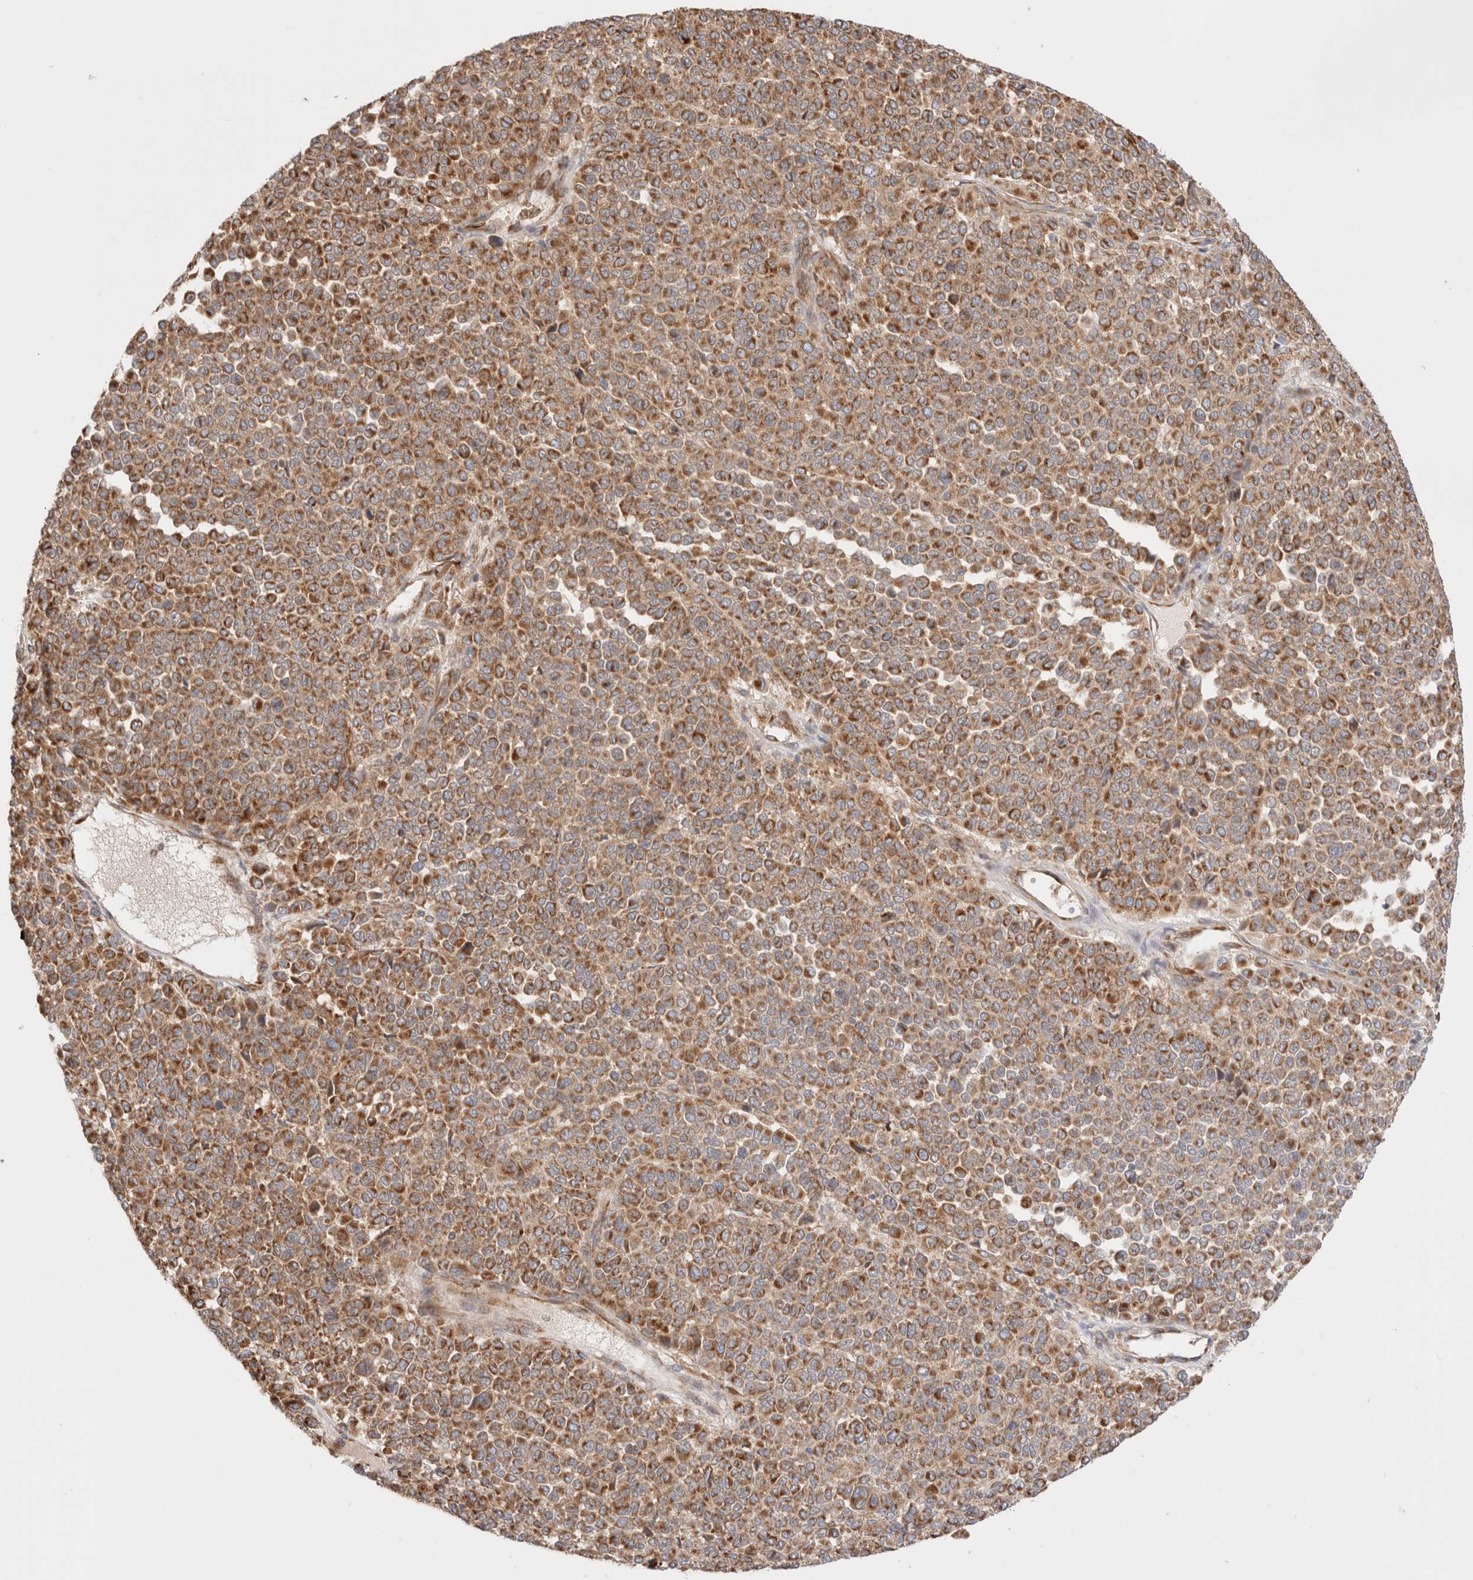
{"staining": {"intensity": "moderate", "quantity": ">75%", "location": "cytoplasmic/membranous"}, "tissue": "melanoma", "cell_type": "Tumor cells", "image_type": "cancer", "snomed": [{"axis": "morphology", "description": "Malignant melanoma, Metastatic site"}, {"axis": "topography", "description": "Pancreas"}], "caption": "Human malignant melanoma (metastatic site) stained with a protein marker shows moderate staining in tumor cells.", "gene": "UTS2B", "patient": {"sex": "female", "age": 30}}